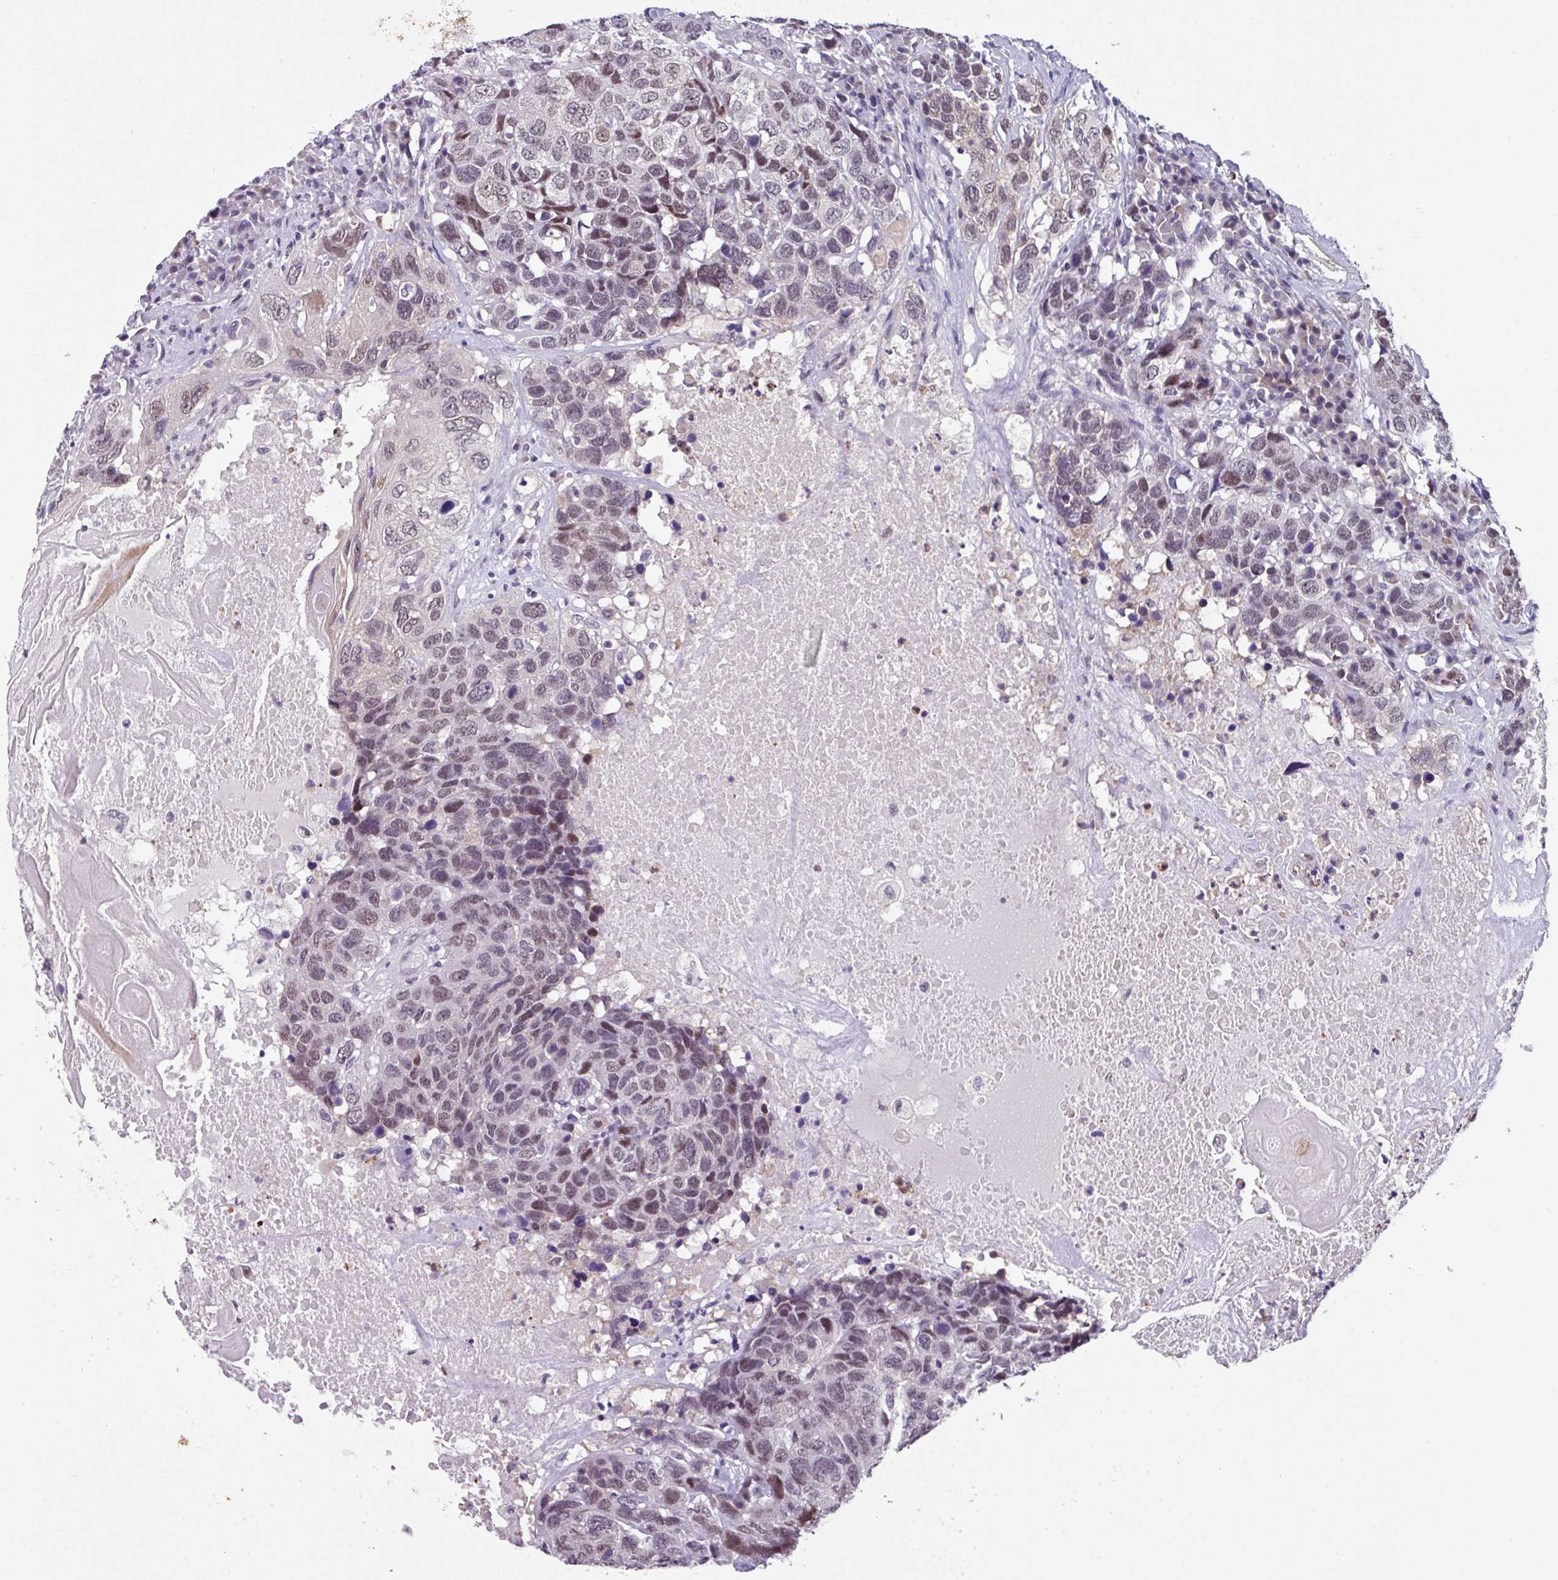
{"staining": {"intensity": "weak", "quantity": ">75%", "location": "nuclear"}, "tissue": "head and neck cancer", "cell_type": "Tumor cells", "image_type": "cancer", "snomed": [{"axis": "morphology", "description": "Squamous cell carcinoma, NOS"}, {"axis": "topography", "description": "Head-Neck"}], "caption": "Protein positivity by immunohistochemistry displays weak nuclear staining in about >75% of tumor cells in head and neck squamous cell carcinoma.", "gene": "ZFP3", "patient": {"sex": "male", "age": 66}}